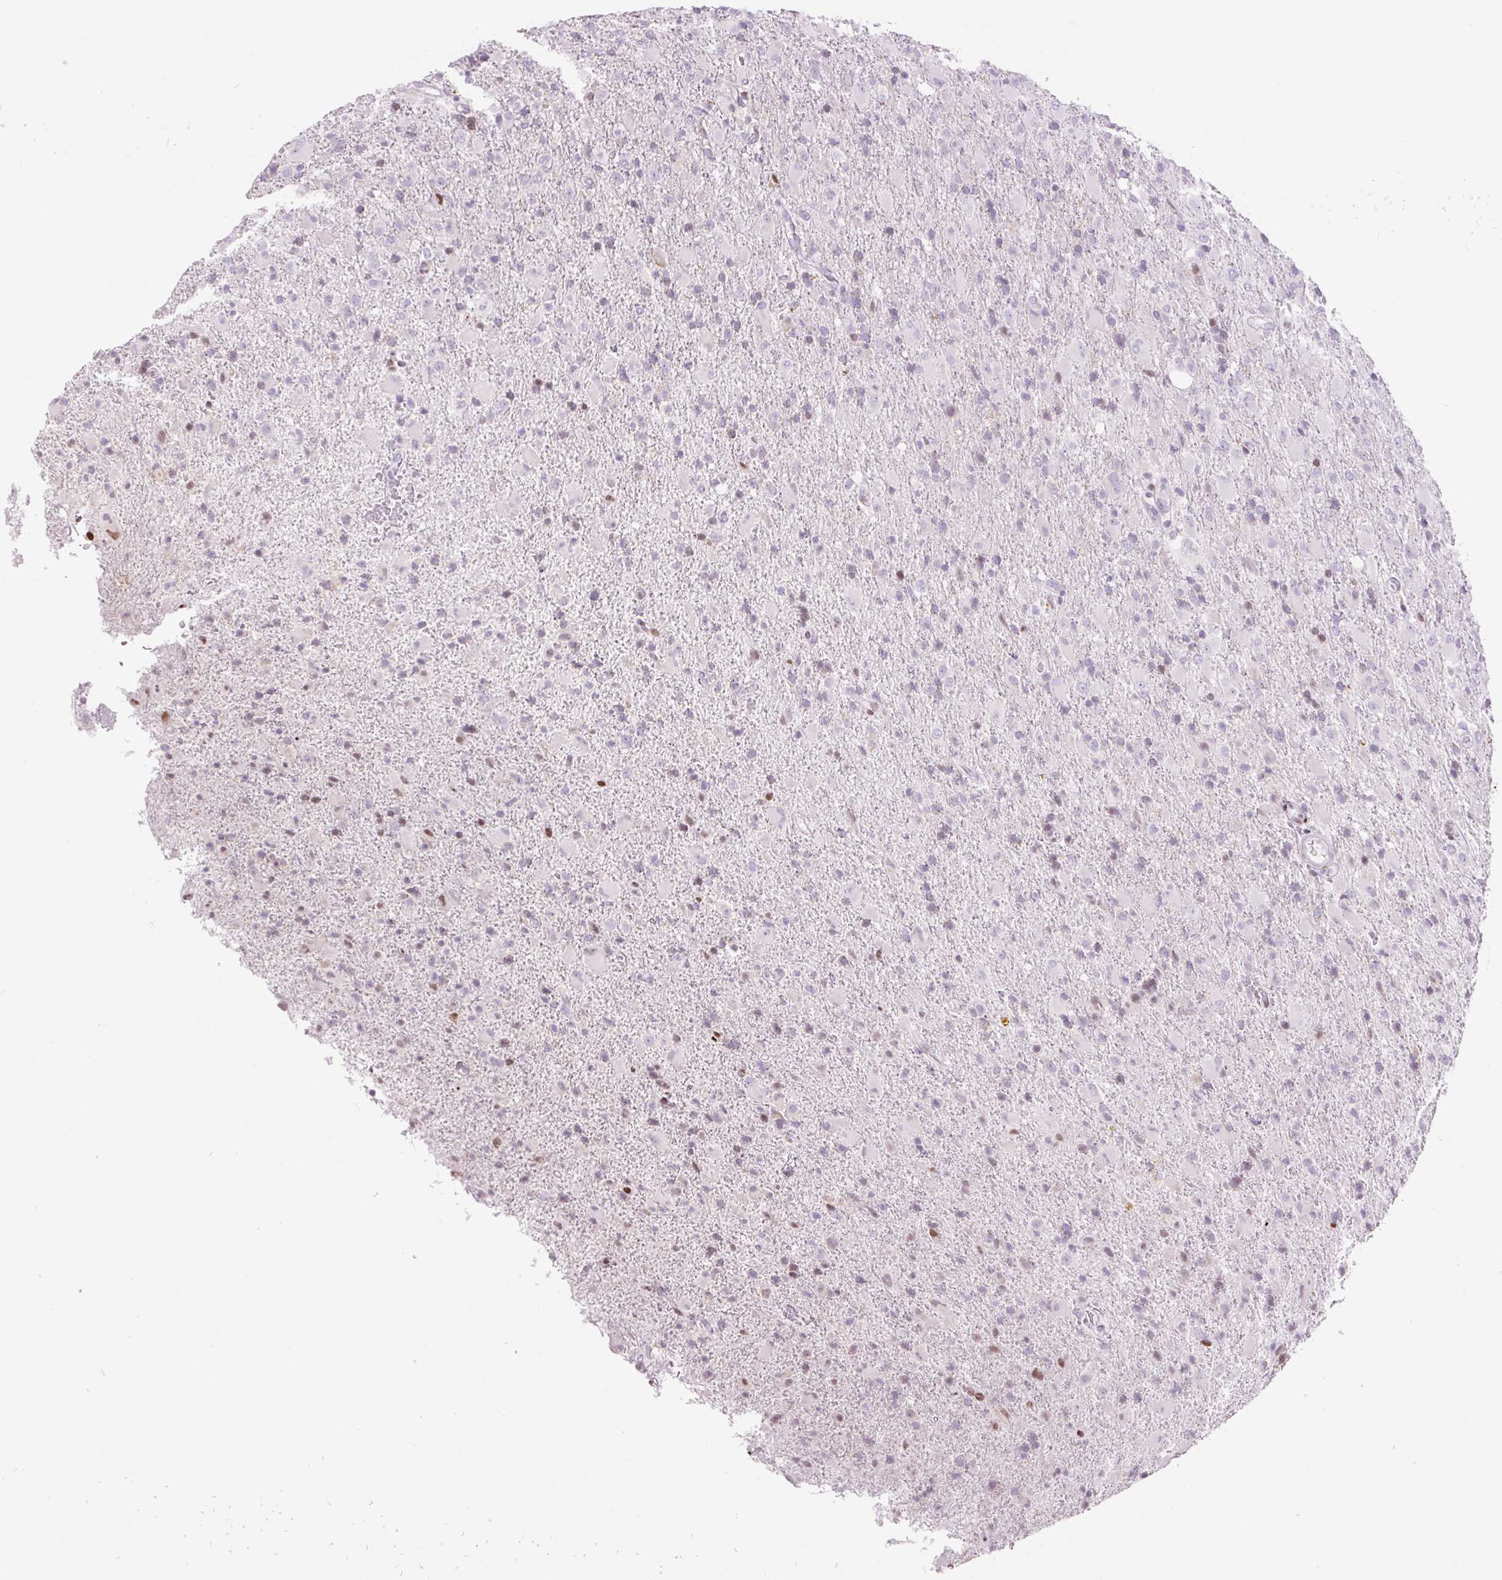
{"staining": {"intensity": "moderate", "quantity": "<25%", "location": "nuclear"}, "tissue": "glioma", "cell_type": "Tumor cells", "image_type": "cancer", "snomed": [{"axis": "morphology", "description": "Glioma, malignant, Low grade"}, {"axis": "topography", "description": "Brain"}], "caption": "Glioma stained with a brown dye shows moderate nuclear positive staining in about <25% of tumor cells.", "gene": "TMEM177", "patient": {"sex": "male", "age": 65}}